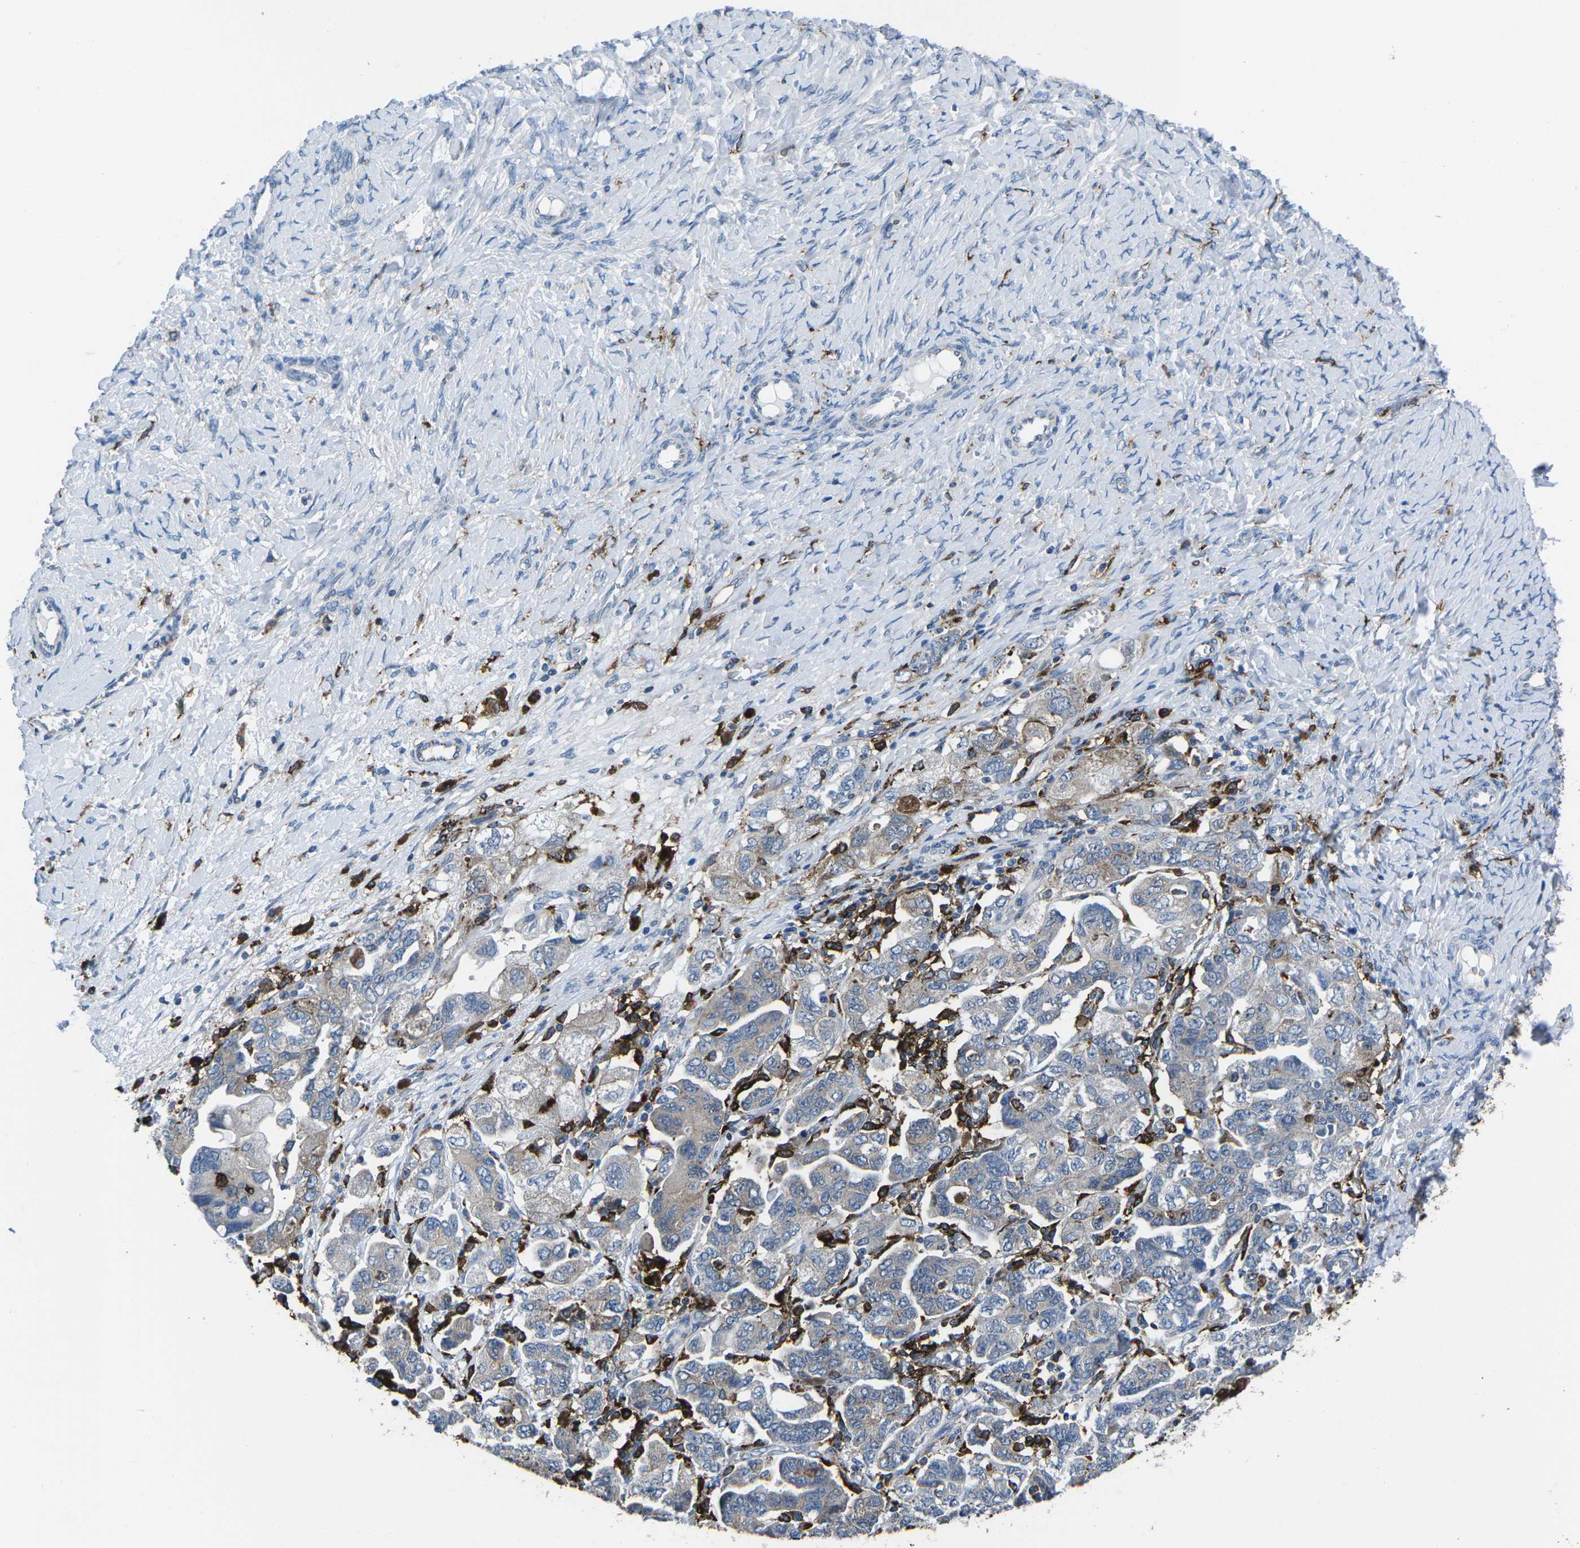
{"staining": {"intensity": "negative", "quantity": "none", "location": "none"}, "tissue": "ovarian cancer", "cell_type": "Tumor cells", "image_type": "cancer", "snomed": [{"axis": "morphology", "description": "Carcinoma, NOS"}, {"axis": "morphology", "description": "Cystadenocarcinoma, serous, NOS"}, {"axis": "topography", "description": "Ovary"}], "caption": "This is an immunohistochemistry photomicrograph of ovarian carcinoma. There is no positivity in tumor cells.", "gene": "PTPN1", "patient": {"sex": "female", "age": 69}}